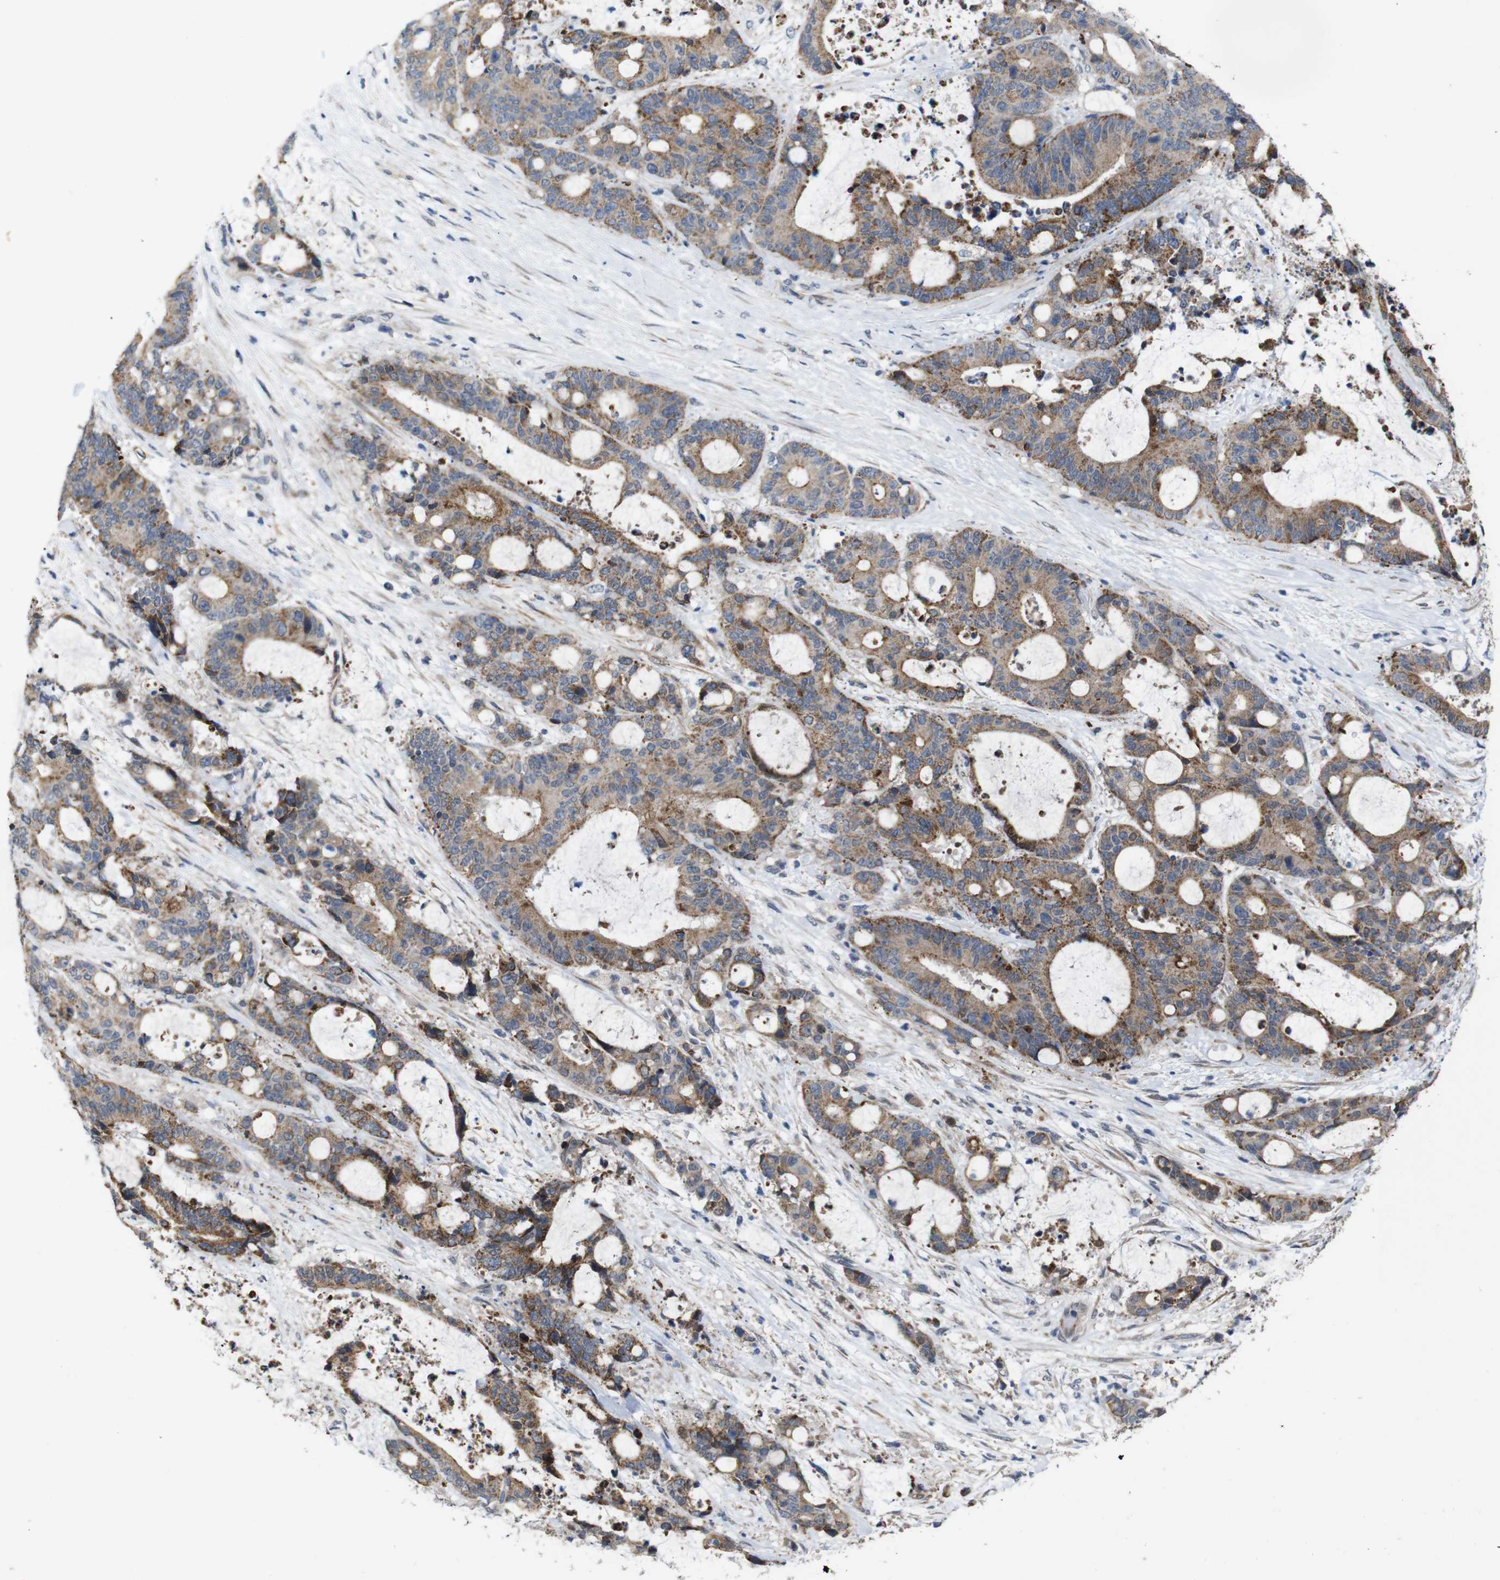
{"staining": {"intensity": "weak", "quantity": ">75%", "location": "cytoplasmic/membranous"}, "tissue": "liver cancer", "cell_type": "Tumor cells", "image_type": "cancer", "snomed": [{"axis": "morphology", "description": "Normal tissue, NOS"}, {"axis": "morphology", "description": "Cholangiocarcinoma"}, {"axis": "topography", "description": "Liver"}, {"axis": "topography", "description": "Peripheral nerve tissue"}], "caption": "The micrograph displays staining of cholangiocarcinoma (liver), revealing weak cytoplasmic/membranous protein staining (brown color) within tumor cells.", "gene": "ATP7B", "patient": {"sex": "female", "age": 73}}